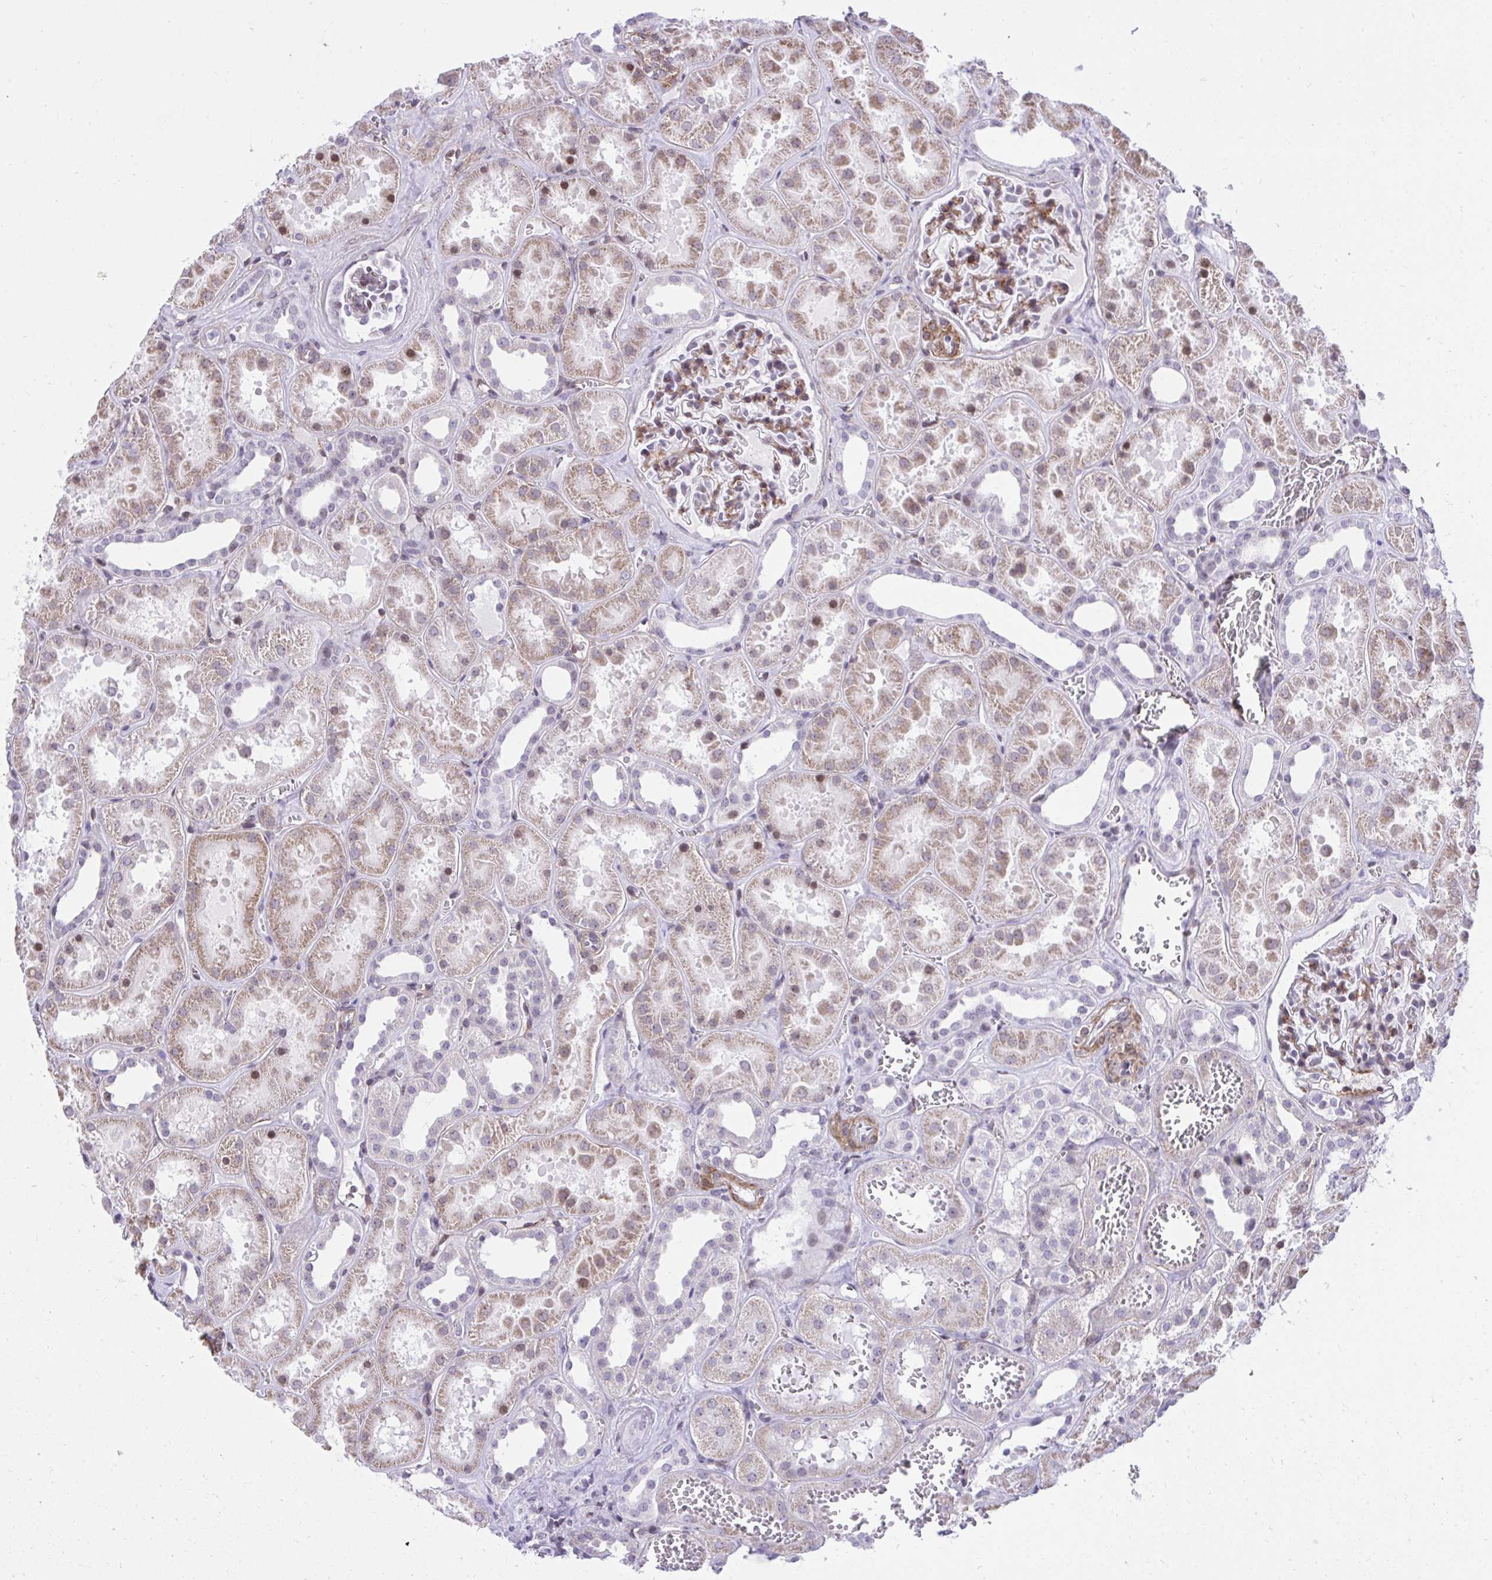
{"staining": {"intensity": "moderate", "quantity": "25%-75%", "location": "cytoplasmic/membranous"}, "tissue": "kidney", "cell_type": "Cells in glomeruli", "image_type": "normal", "snomed": [{"axis": "morphology", "description": "Normal tissue, NOS"}, {"axis": "topography", "description": "Kidney"}], "caption": "Cells in glomeruli demonstrate moderate cytoplasmic/membranous positivity in about 25%-75% of cells in benign kidney.", "gene": "KCNN4", "patient": {"sex": "female", "age": 41}}